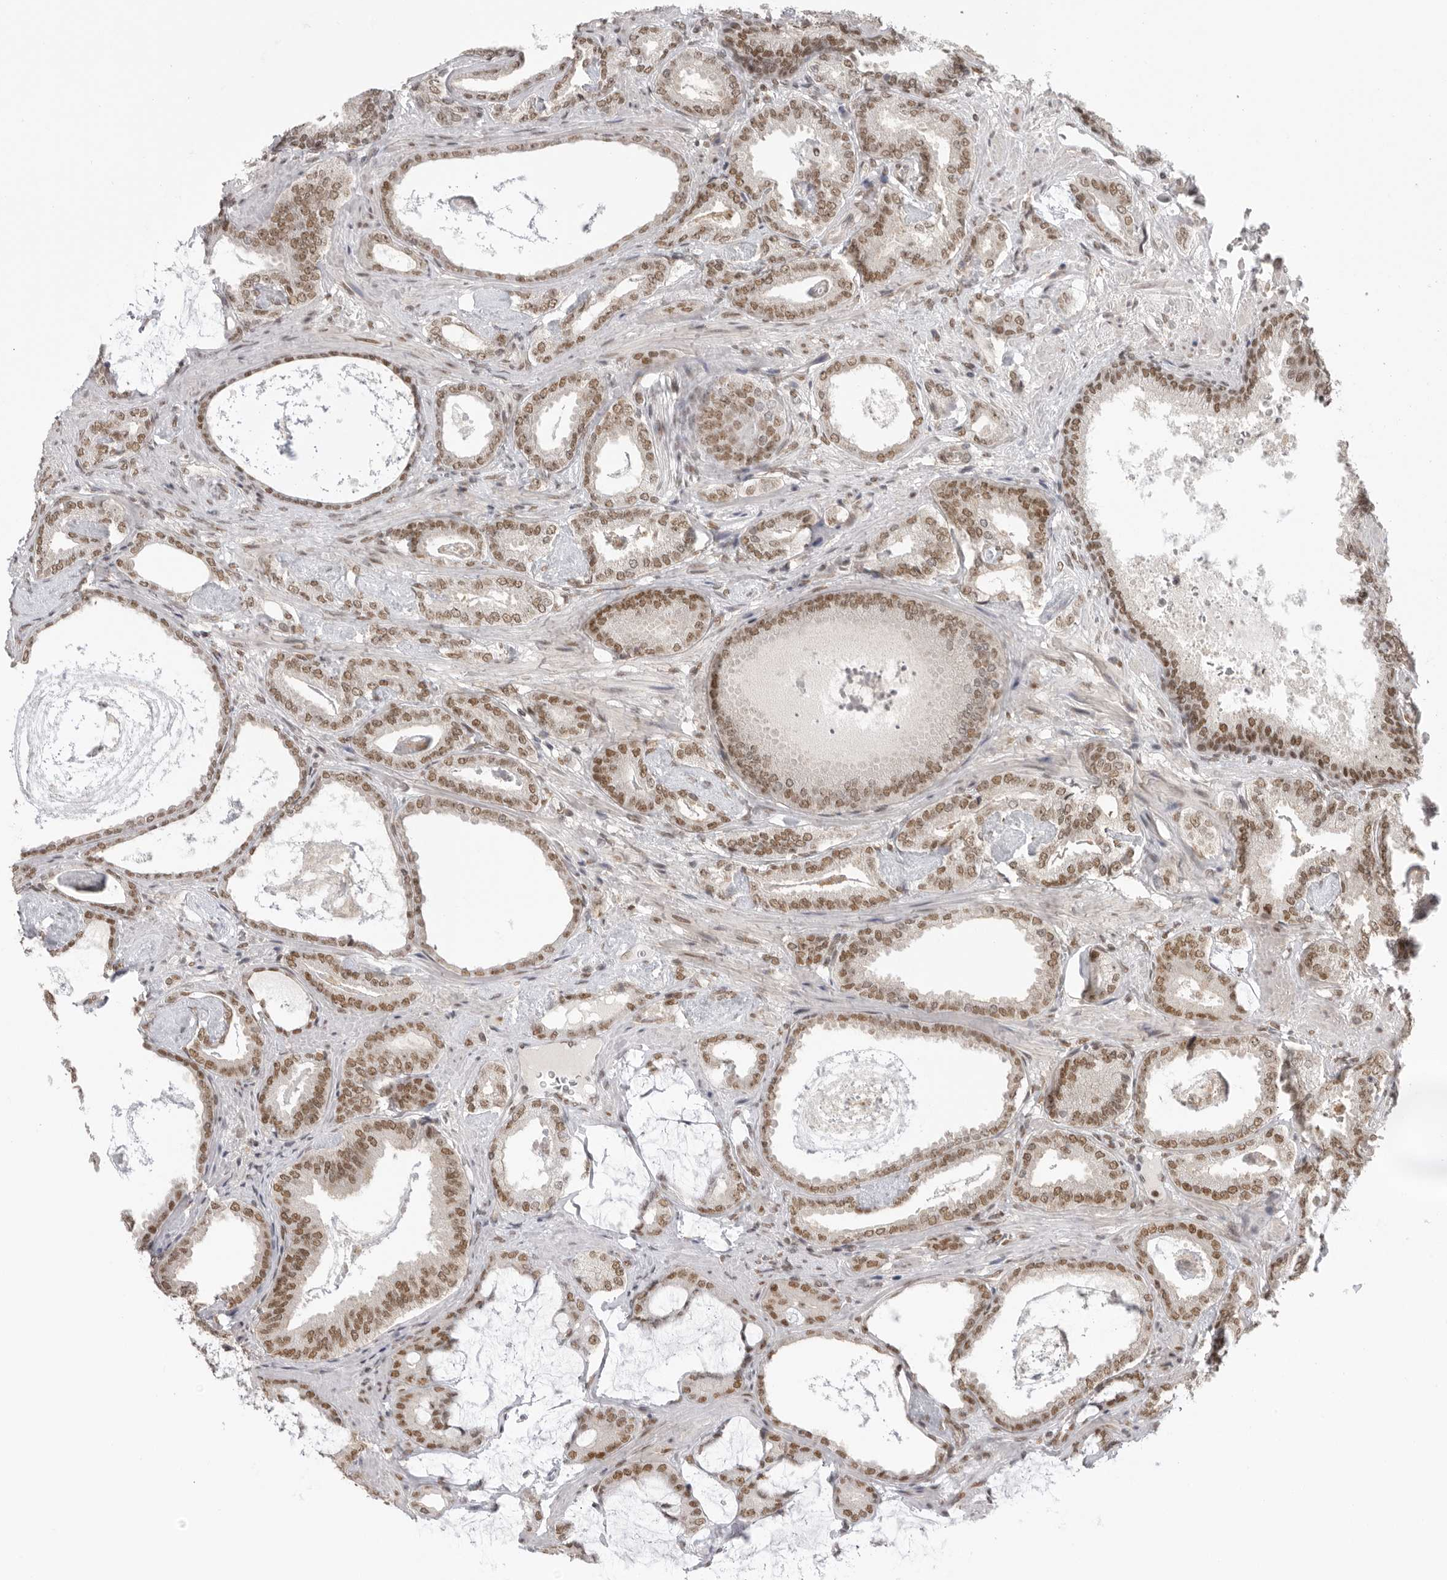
{"staining": {"intensity": "moderate", "quantity": ">75%", "location": "nuclear"}, "tissue": "prostate cancer", "cell_type": "Tumor cells", "image_type": "cancer", "snomed": [{"axis": "morphology", "description": "Adenocarcinoma, Low grade"}, {"axis": "topography", "description": "Prostate"}], "caption": "Protein positivity by immunohistochemistry demonstrates moderate nuclear staining in approximately >75% of tumor cells in prostate cancer.", "gene": "RPA2", "patient": {"sex": "male", "age": 71}}